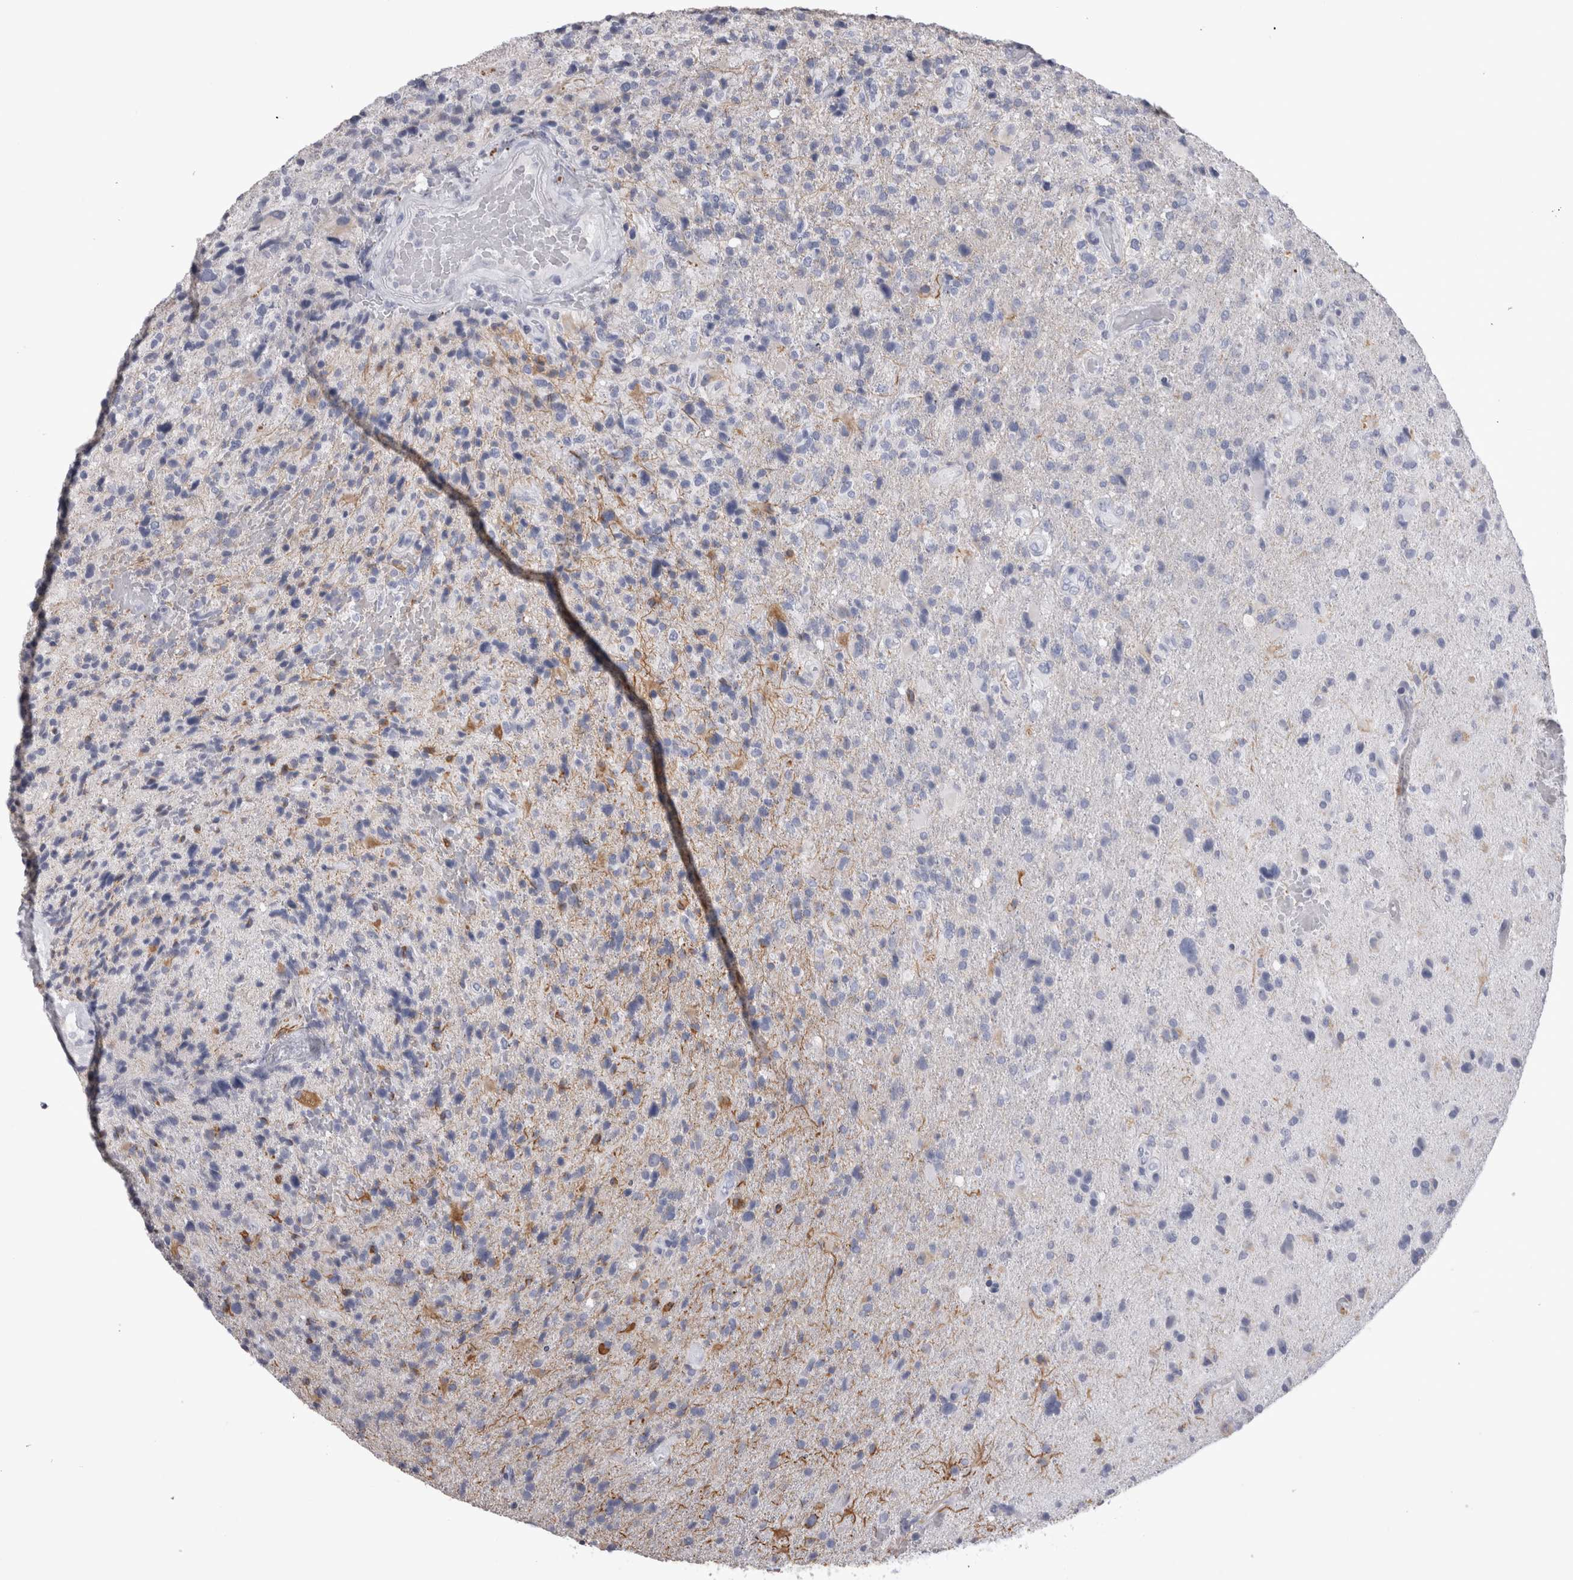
{"staining": {"intensity": "negative", "quantity": "none", "location": "none"}, "tissue": "glioma", "cell_type": "Tumor cells", "image_type": "cancer", "snomed": [{"axis": "morphology", "description": "Glioma, malignant, High grade"}, {"axis": "topography", "description": "Brain"}], "caption": "Immunohistochemistry of glioma shows no staining in tumor cells.", "gene": "ADAM2", "patient": {"sex": "male", "age": 72}}